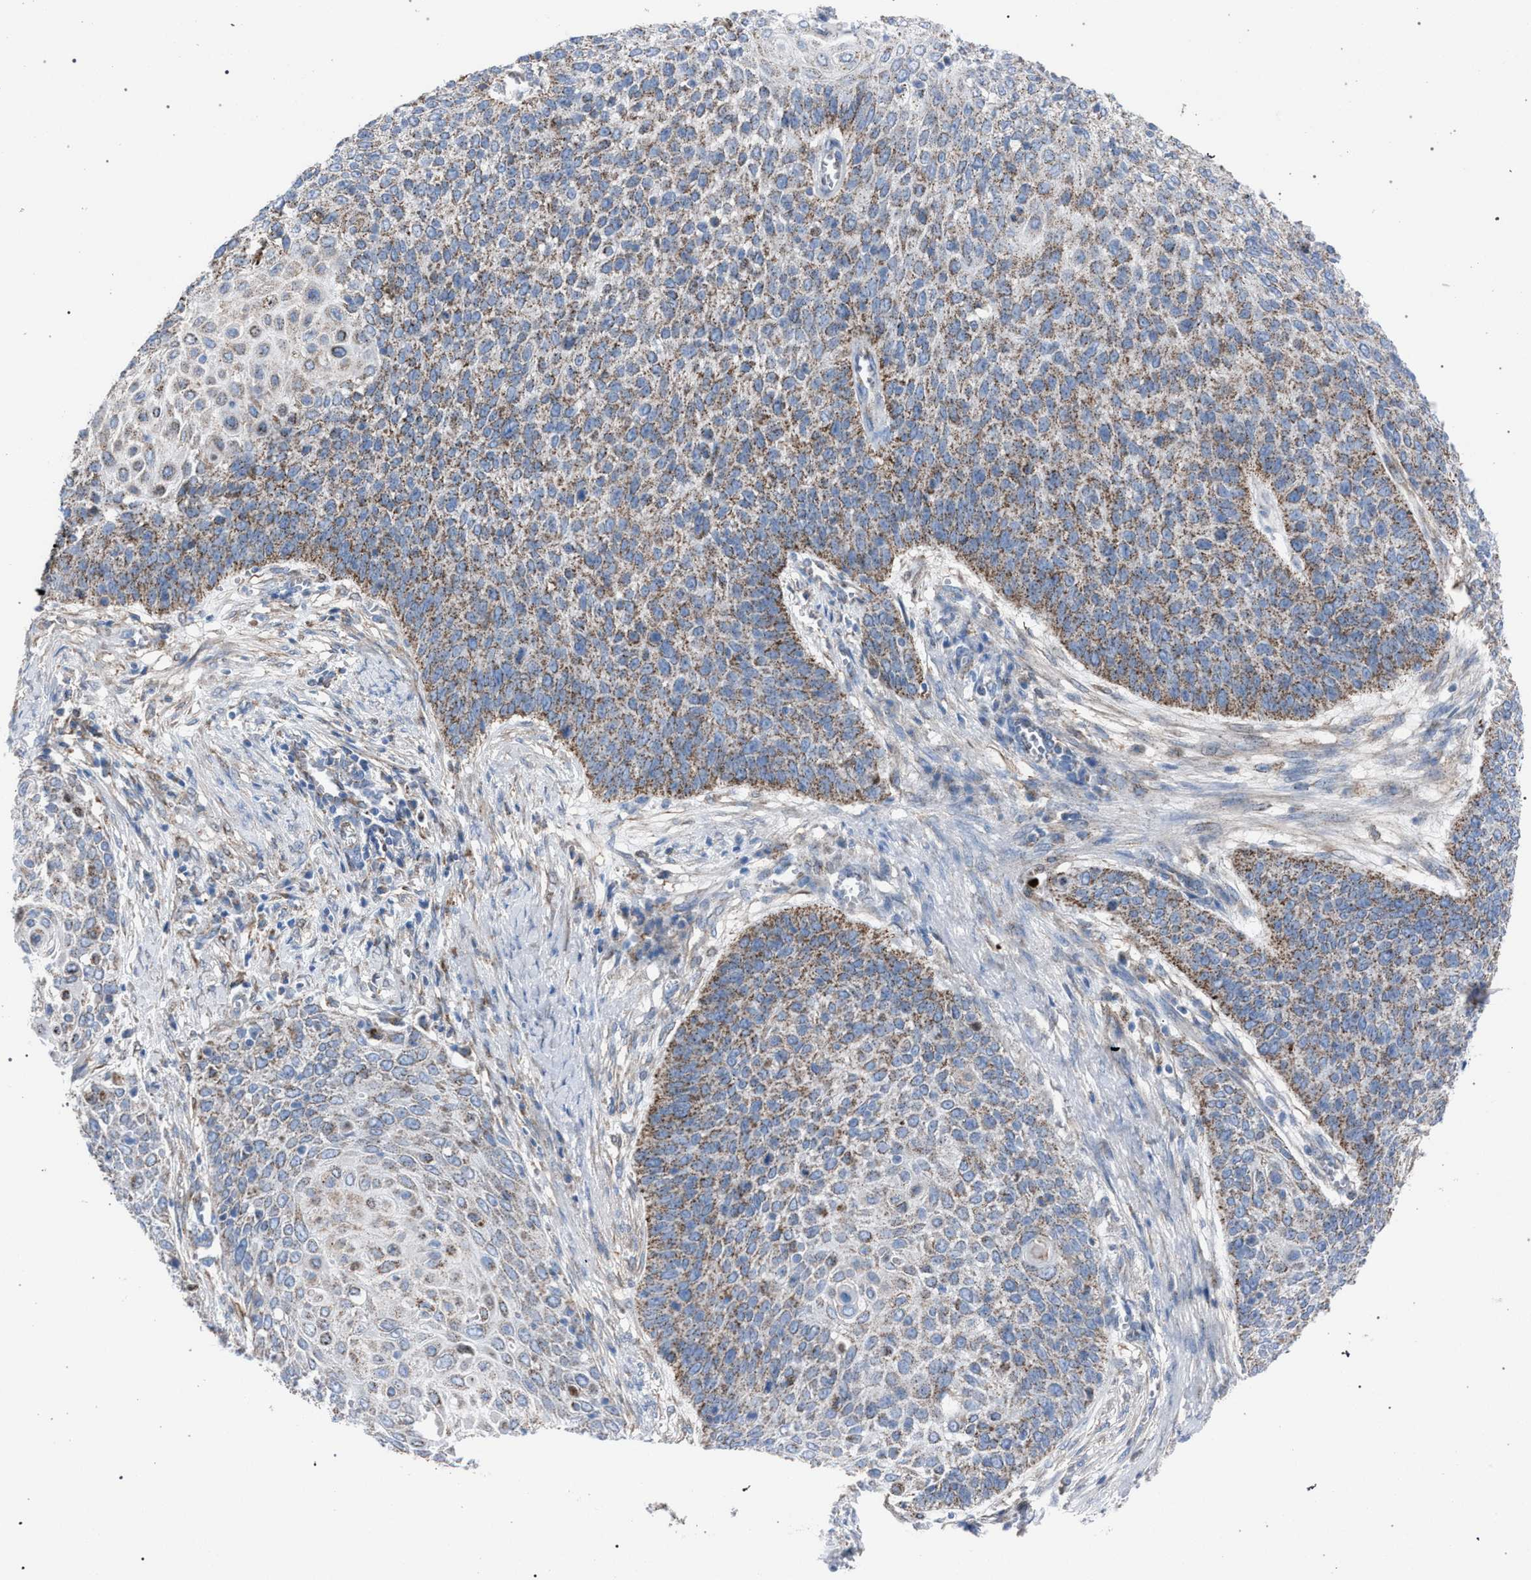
{"staining": {"intensity": "moderate", "quantity": ">75%", "location": "cytoplasmic/membranous"}, "tissue": "cervical cancer", "cell_type": "Tumor cells", "image_type": "cancer", "snomed": [{"axis": "morphology", "description": "Squamous cell carcinoma, NOS"}, {"axis": "topography", "description": "Cervix"}], "caption": "Cervical squamous cell carcinoma was stained to show a protein in brown. There is medium levels of moderate cytoplasmic/membranous staining in about >75% of tumor cells.", "gene": "HSD17B4", "patient": {"sex": "female", "age": 39}}